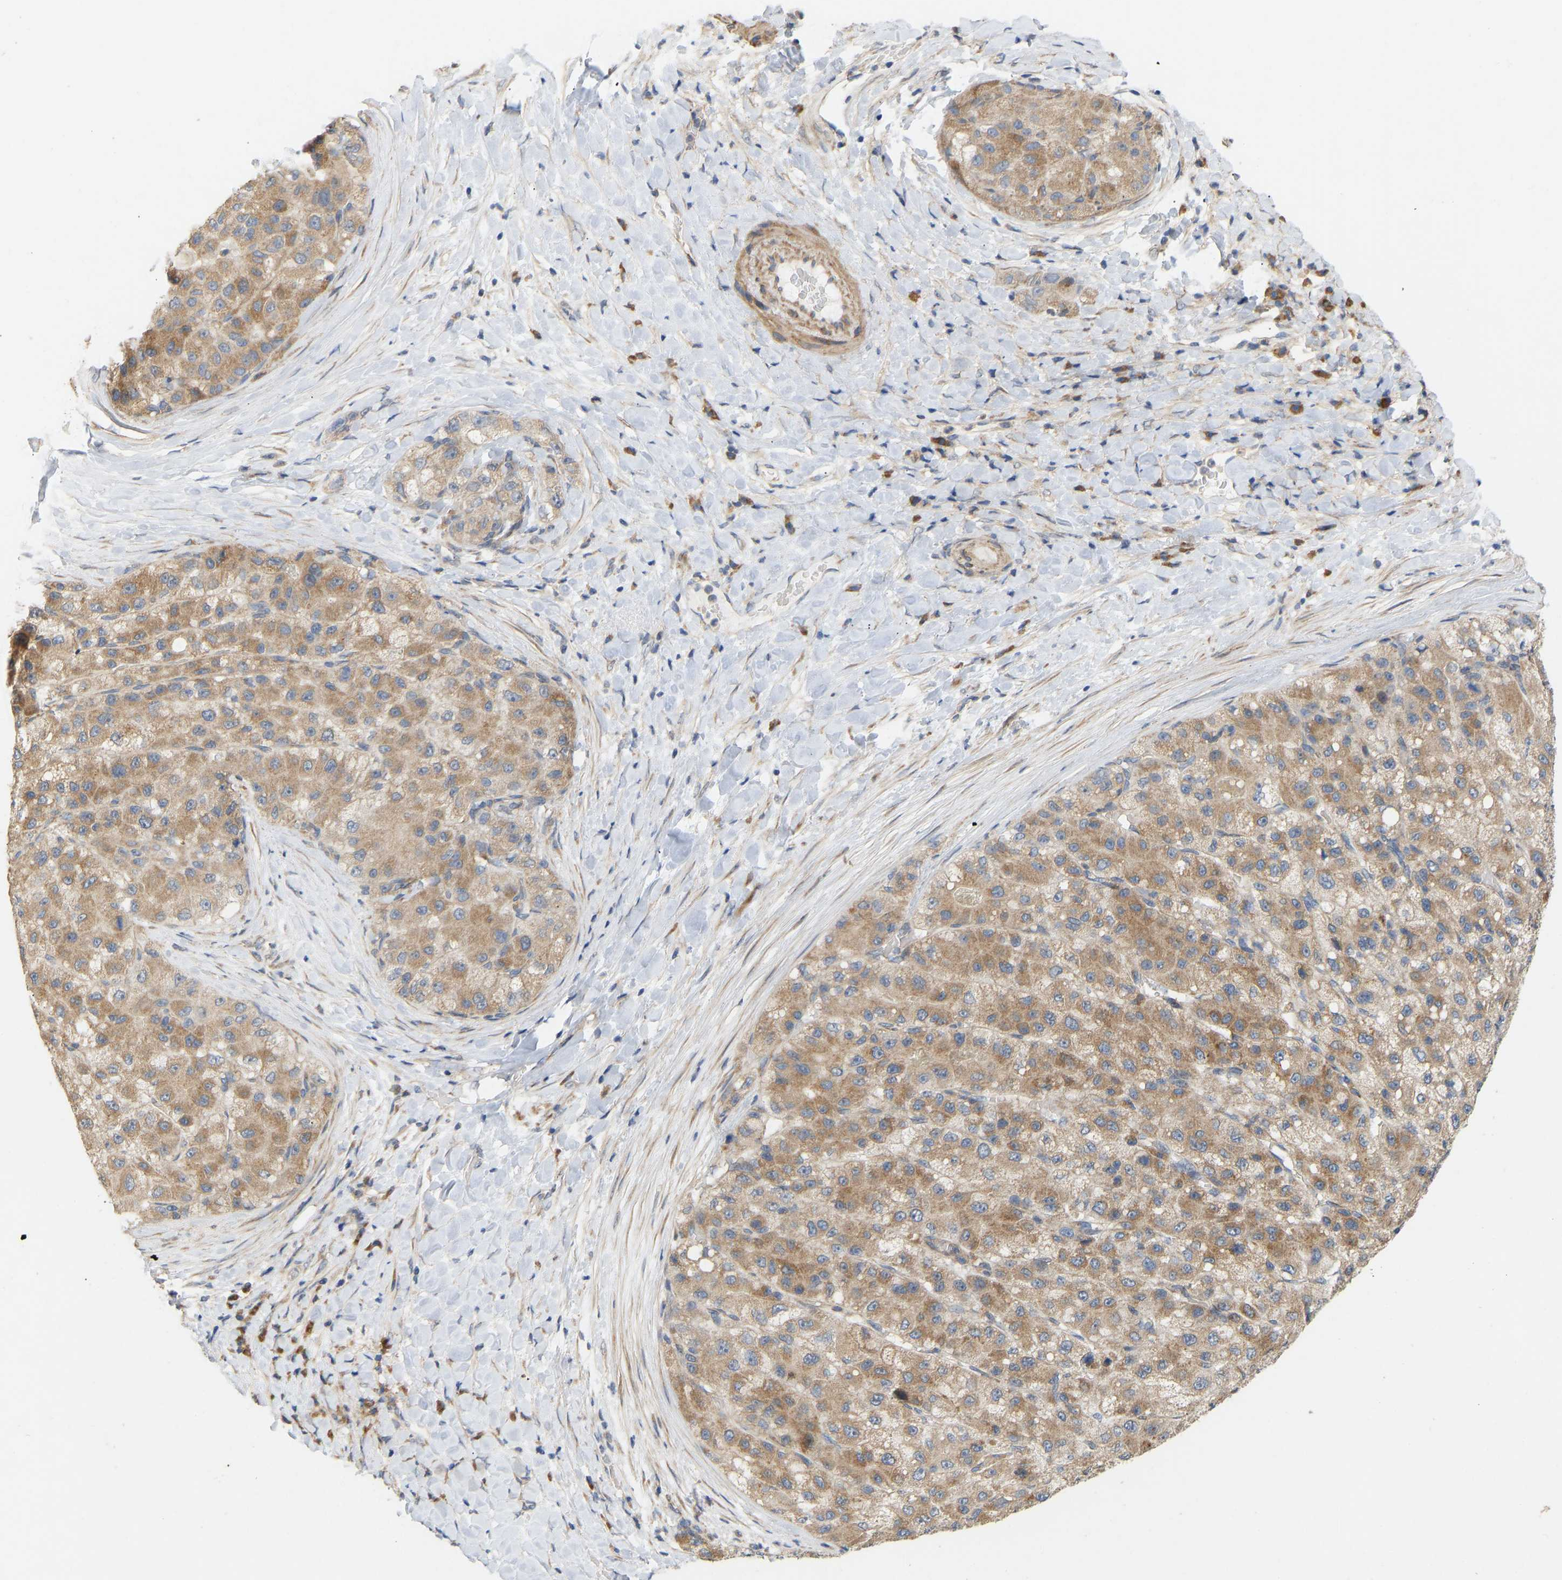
{"staining": {"intensity": "moderate", "quantity": ">75%", "location": "cytoplasmic/membranous"}, "tissue": "liver cancer", "cell_type": "Tumor cells", "image_type": "cancer", "snomed": [{"axis": "morphology", "description": "Carcinoma, Hepatocellular, NOS"}, {"axis": "topography", "description": "Liver"}], "caption": "Moderate cytoplasmic/membranous staining for a protein is seen in about >75% of tumor cells of liver cancer using IHC.", "gene": "HACD2", "patient": {"sex": "male", "age": 80}}